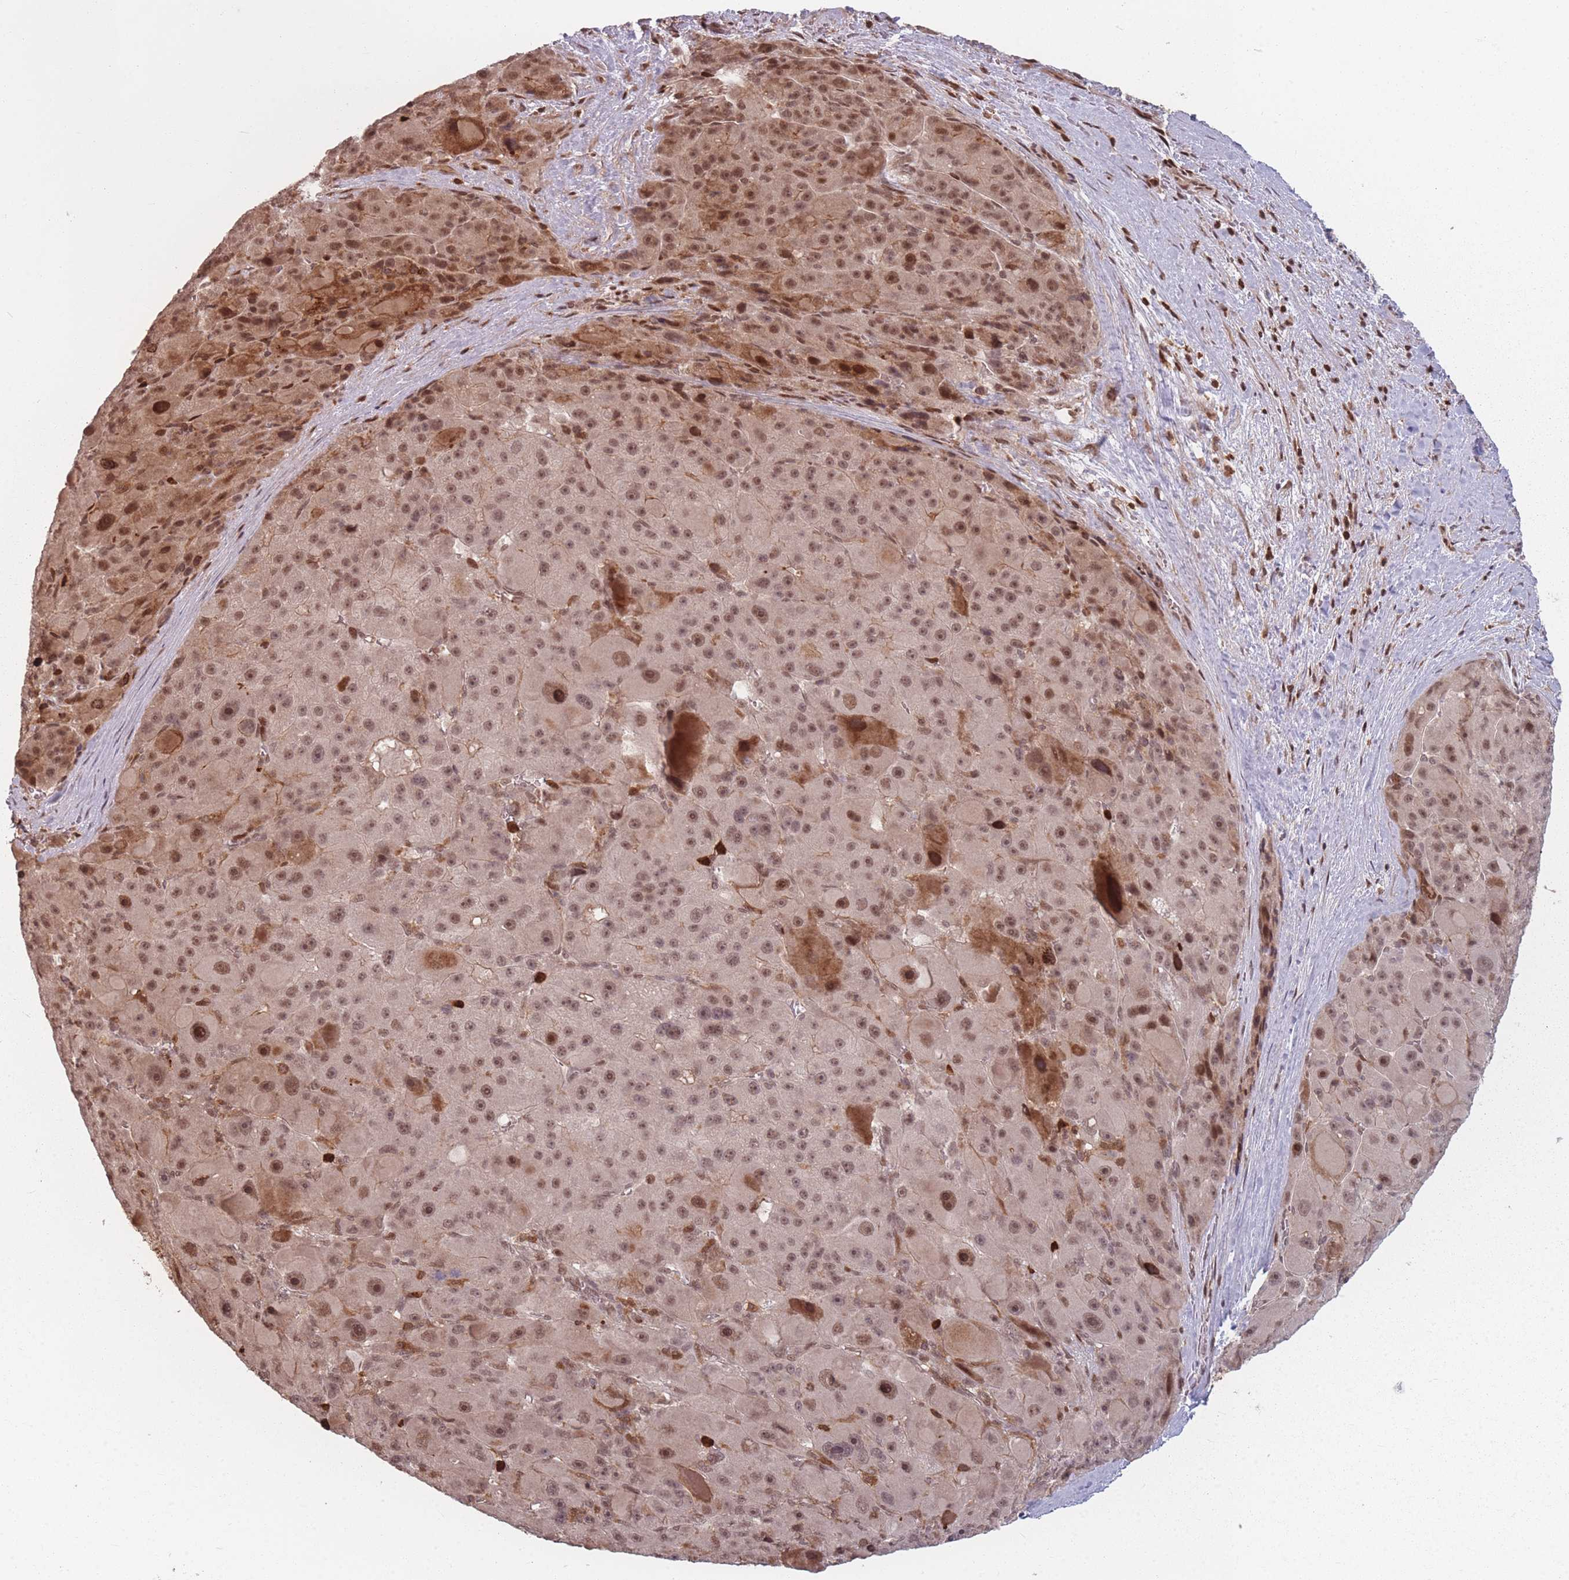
{"staining": {"intensity": "moderate", "quantity": ">75%", "location": "nuclear"}, "tissue": "liver cancer", "cell_type": "Tumor cells", "image_type": "cancer", "snomed": [{"axis": "morphology", "description": "Carcinoma, Hepatocellular, NOS"}, {"axis": "topography", "description": "Liver"}], "caption": "A high-resolution micrograph shows immunohistochemistry (IHC) staining of liver cancer, which exhibits moderate nuclear staining in approximately >75% of tumor cells. The staining was performed using DAB (3,3'-diaminobenzidine) to visualize the protein expression in brown, while the nuclei were stained in blue with hematoxylin (Magnification: 20x).", "gene": "WDR55", "patient": {"sex": "male", "age": 76}}